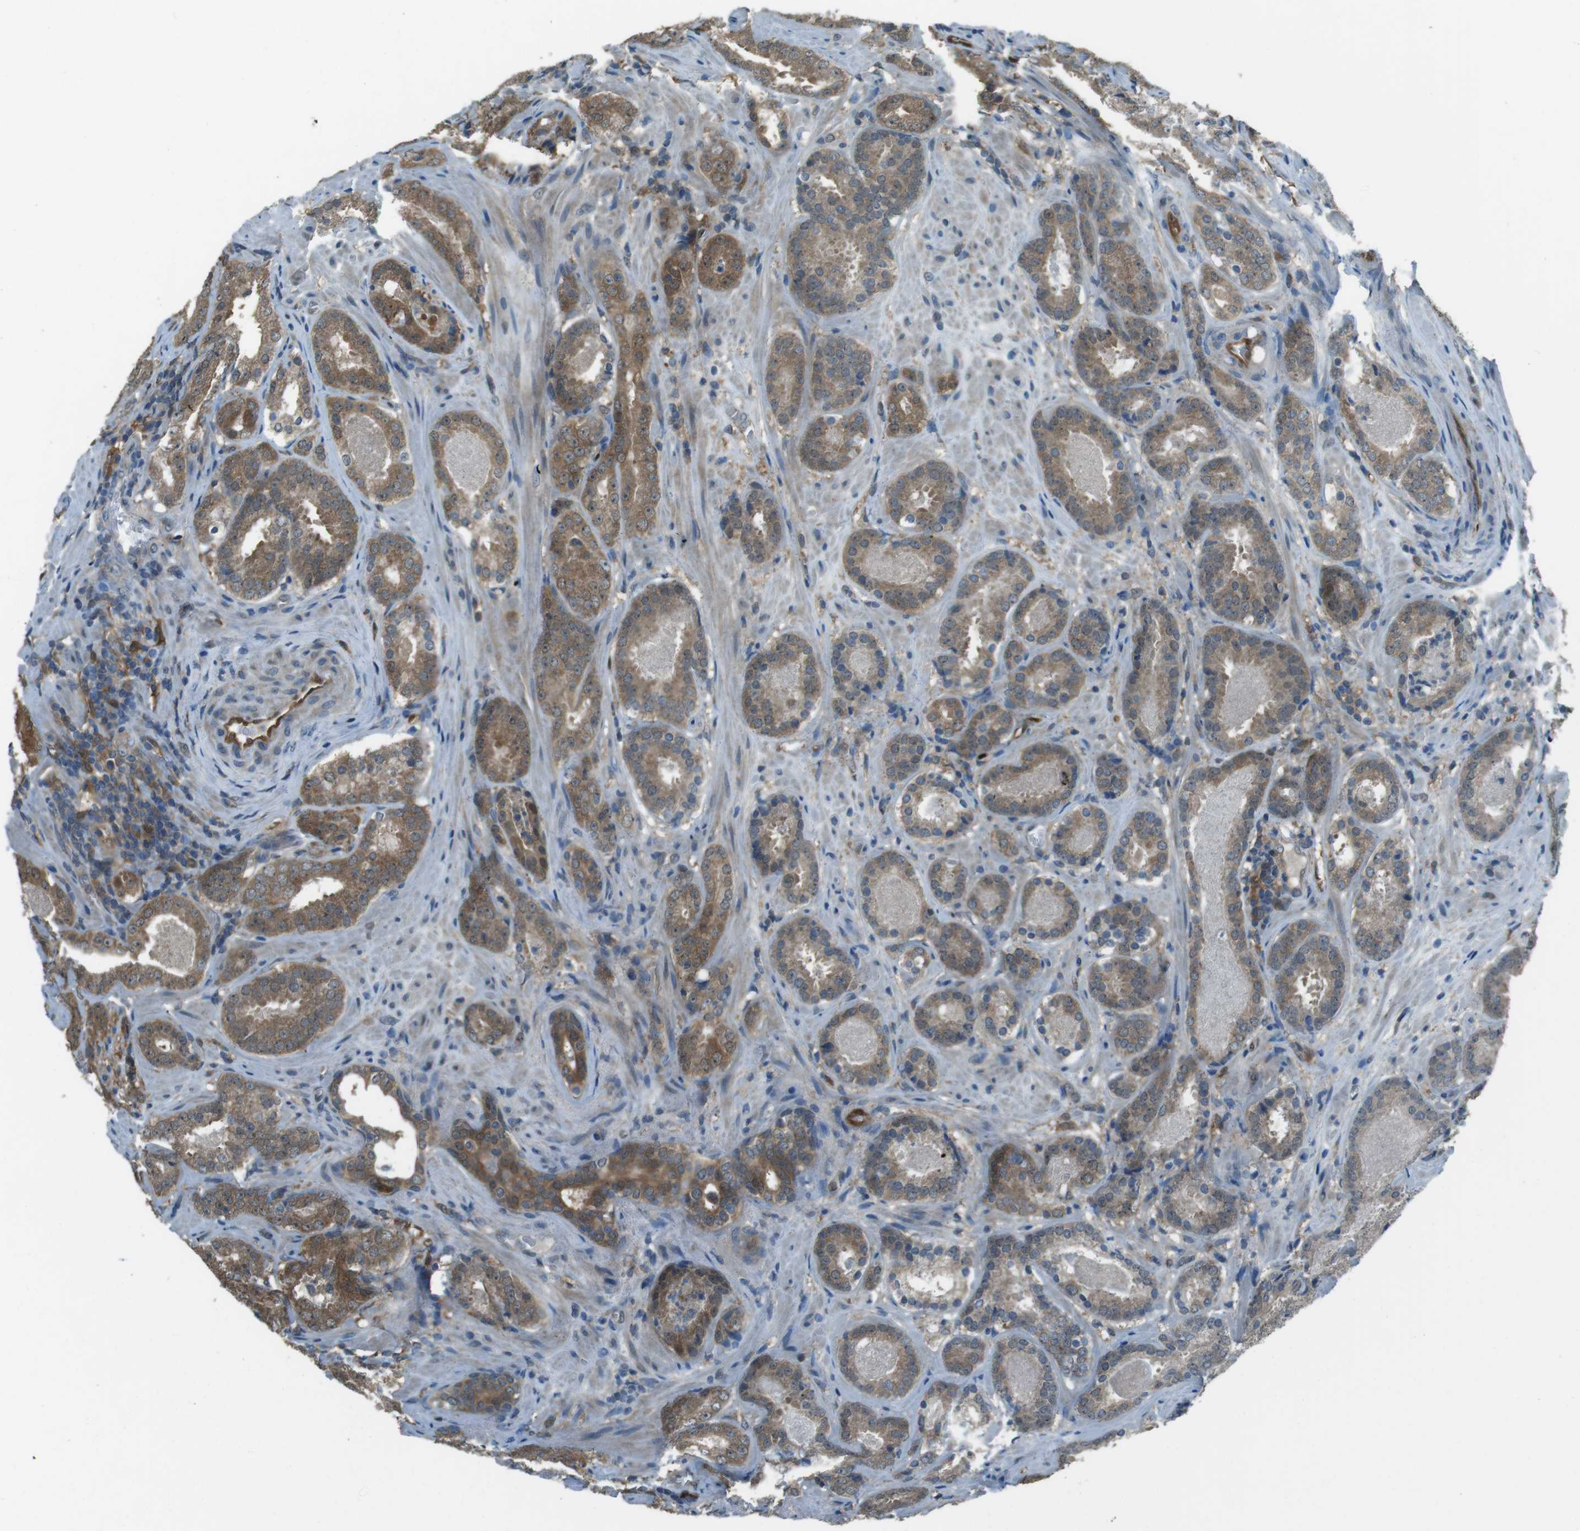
{"staining": {"intensity": "moderate", "quantity": ">75%", "location": "cytoplasmic/membranous"}, "tissue": "prostate cancer", "cell_type": "Tumor cells", "image_type": "cancer", "snomed": [{"axis": "morphology", "description": "Adenocarcinoma, Low grade"}, {"axis": "topography", "description": "Prostate"}], "caption": "Protein analysis of prostate cancer (low-grade adenocarcinoma) tissue displays moderate cytoplasmic/membranous staining in approximately >75% of tumor cells.", "gene": "MFAP3", "patient": {"sex": "male", "age": 69}}